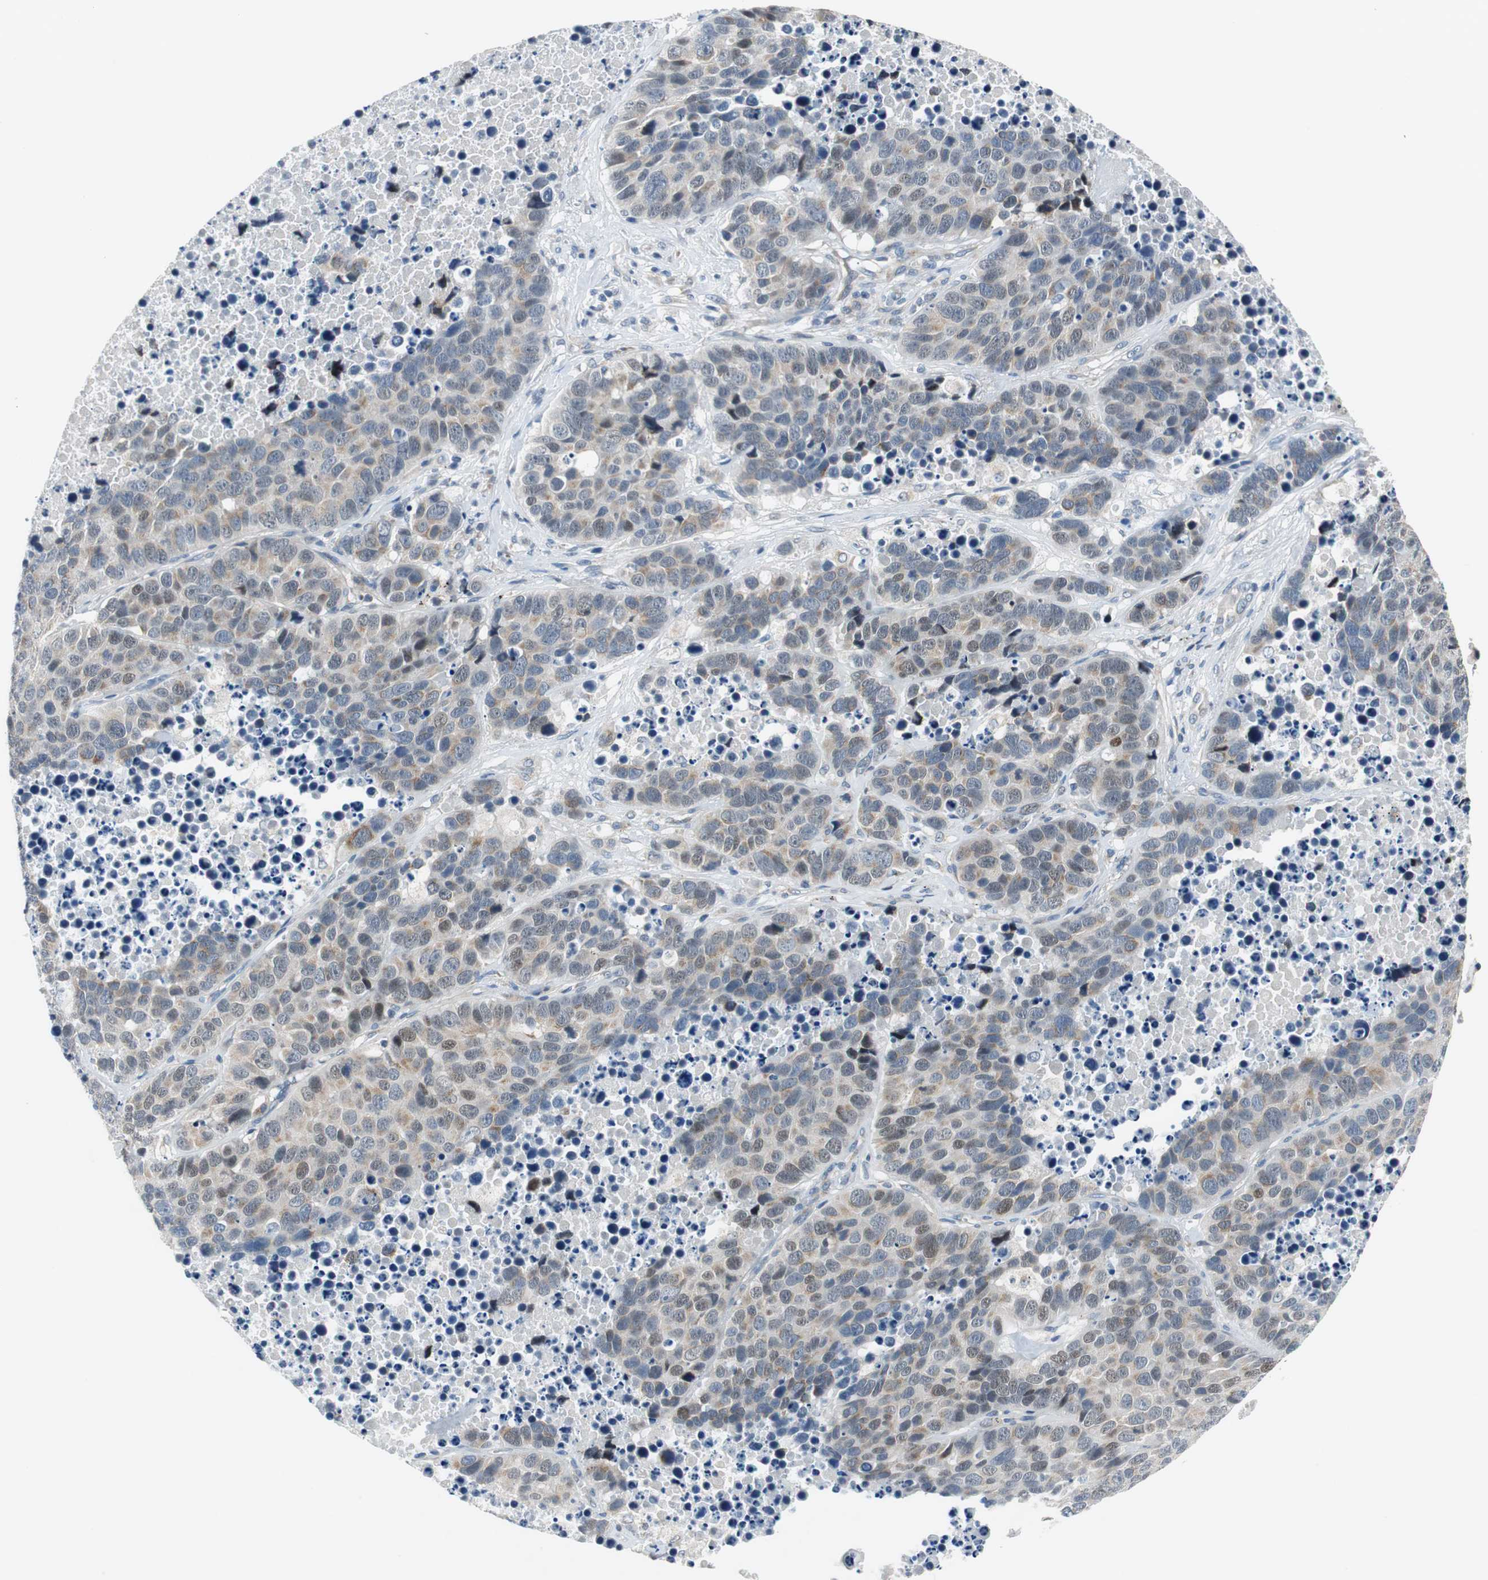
{"staining": {"intensity": "moderate", "quantity": ">75%", "location": "cytoplasmic/membranous"}, "tissue": "carcinoid", "cell_type": "Tumor cells", "image_type": "cancer", "snomed": [{"axis": "morphology", "description": "Carcinoid, malignant, NOS"}, {"axis": "topography", "description": "Lung"}], "caption": "Carcinoid (malignant) tissue reveals moderate cytoplasmic/membranous staining in about >75% of tumor cells, visualized by immunohistochemistry.", "gene": "PLAA", "patient": {"sex": "male", "age": 60}}